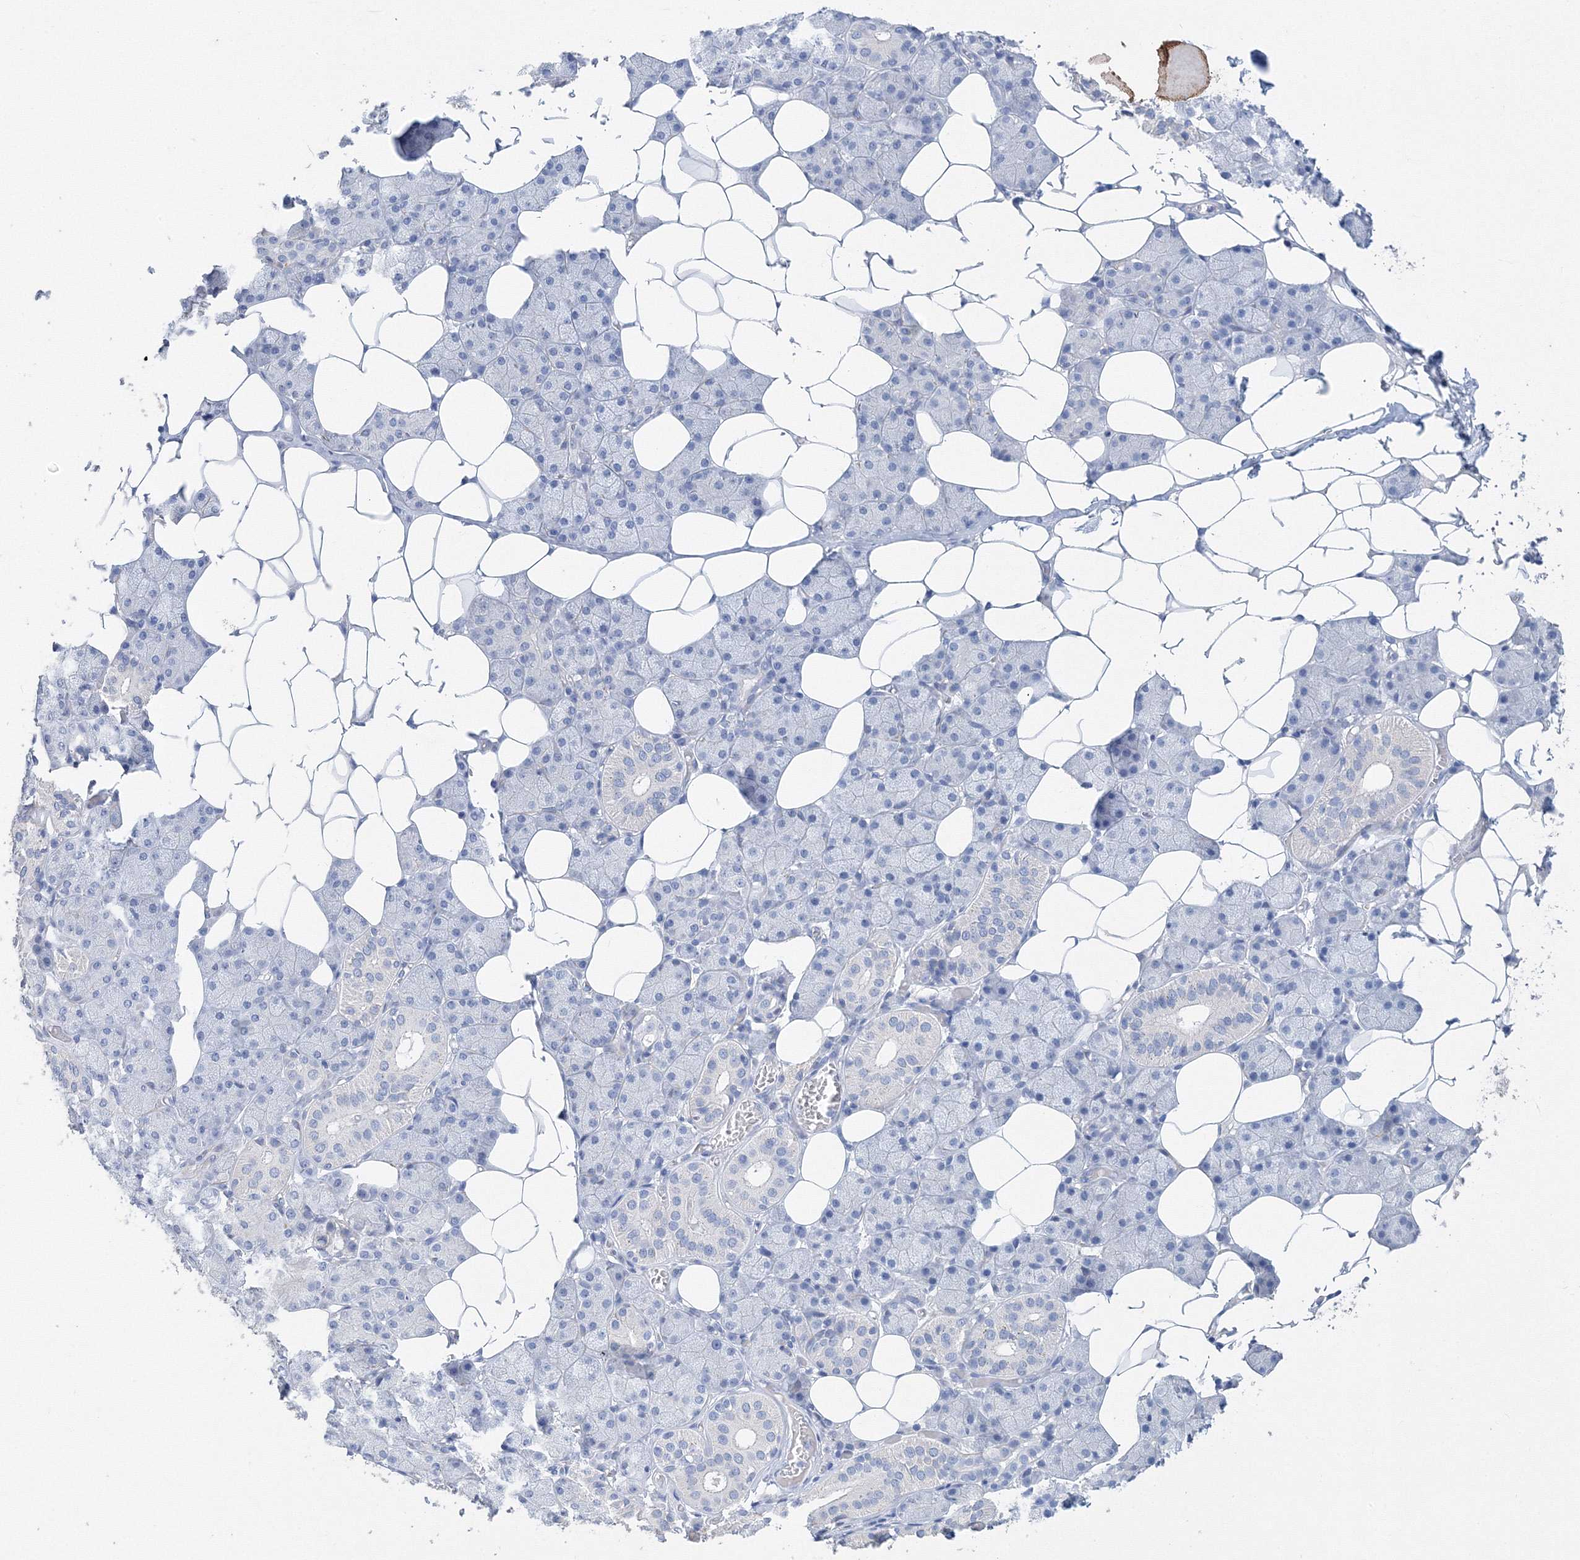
{"staining": {"intensity": "negative", "quantity": "none", "location": "none"}, "tissue": "salivary gland", "cell_type": "Glandular cells", "image_type": "normal", "snomed": [{"axis": "morphology", "description": "Normal tissue, NOS"}, {"axis": "topography", "description": "Salivary gland"}], "caption": "Immunohistochemical staining of benign human salivary gland reveals no significant positivity in glandular cells. The staining is performed using DAB brown chromogen with nuclei counter-stained in using hematoxylin.", "gene": "OSBPL6", "patient": {"sex": "female", "age": 33}}